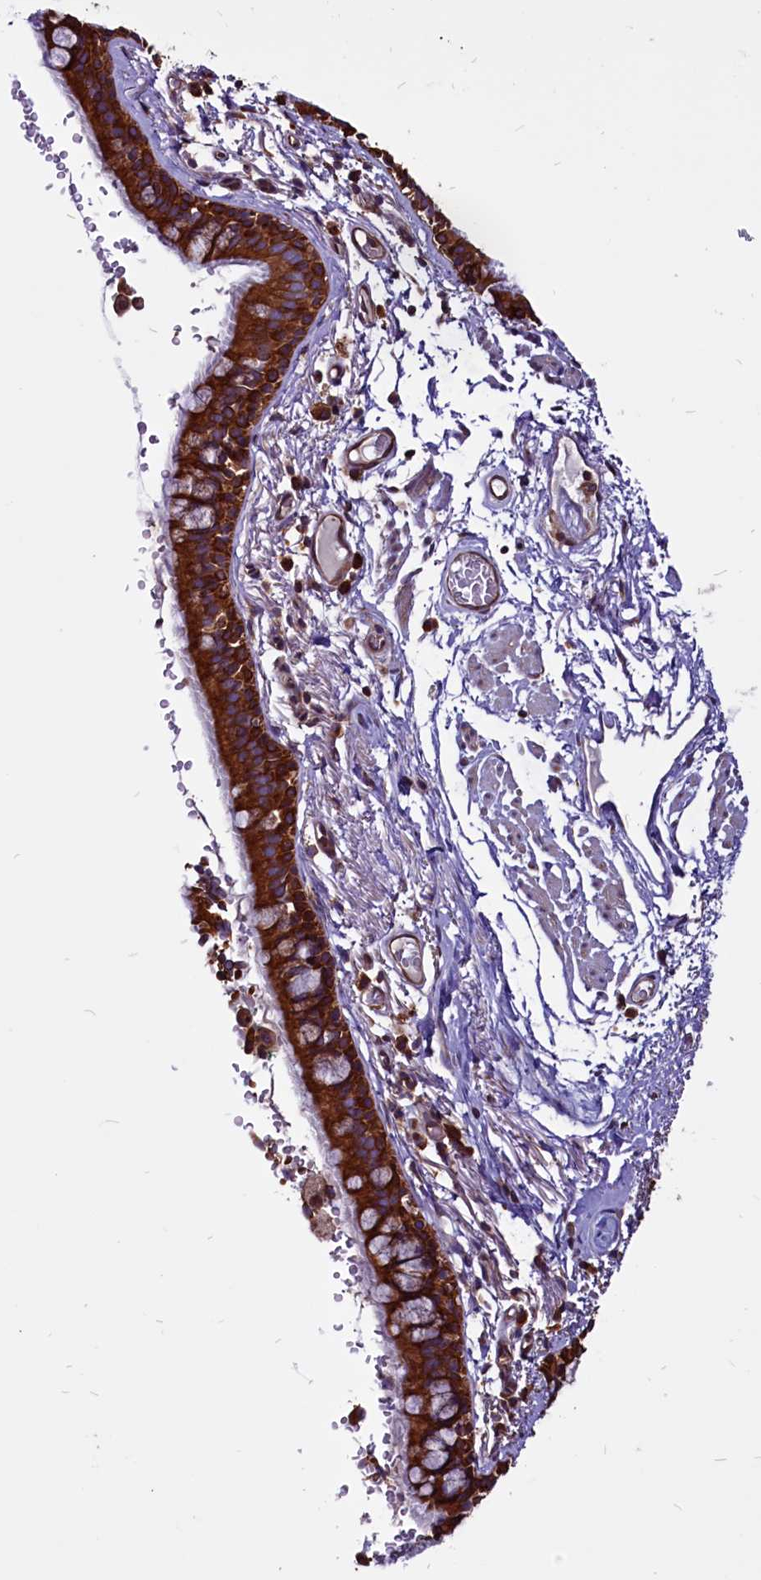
{"staining": {"intensity": "strong", "quantity": ">75%", "location": "cytoplasmic/membranous"}, "tissue": "bronchus", "cell_type": "Respiratory epithelial cells", "image_type": "normal", "snomed": [{"axis": "morphology", "description": "Normal tissue, NOS"}, {"axis": "topography", "description": "Lymph node"}, {"axis": "topography", "description": "Bronchus"}], "caption": "IHC histopathology image of benign bronchus: bronchus stained using immunohistochemistry (IHC) displays high levels of strong protein expression localized specifically in the cytoplasmic/membranous of respiratory epithelial cells, appearing as a cytoplasmic/membranous brown color.", "gene": "EIF3G", "patient": {"sex": "male", "age": 63}}